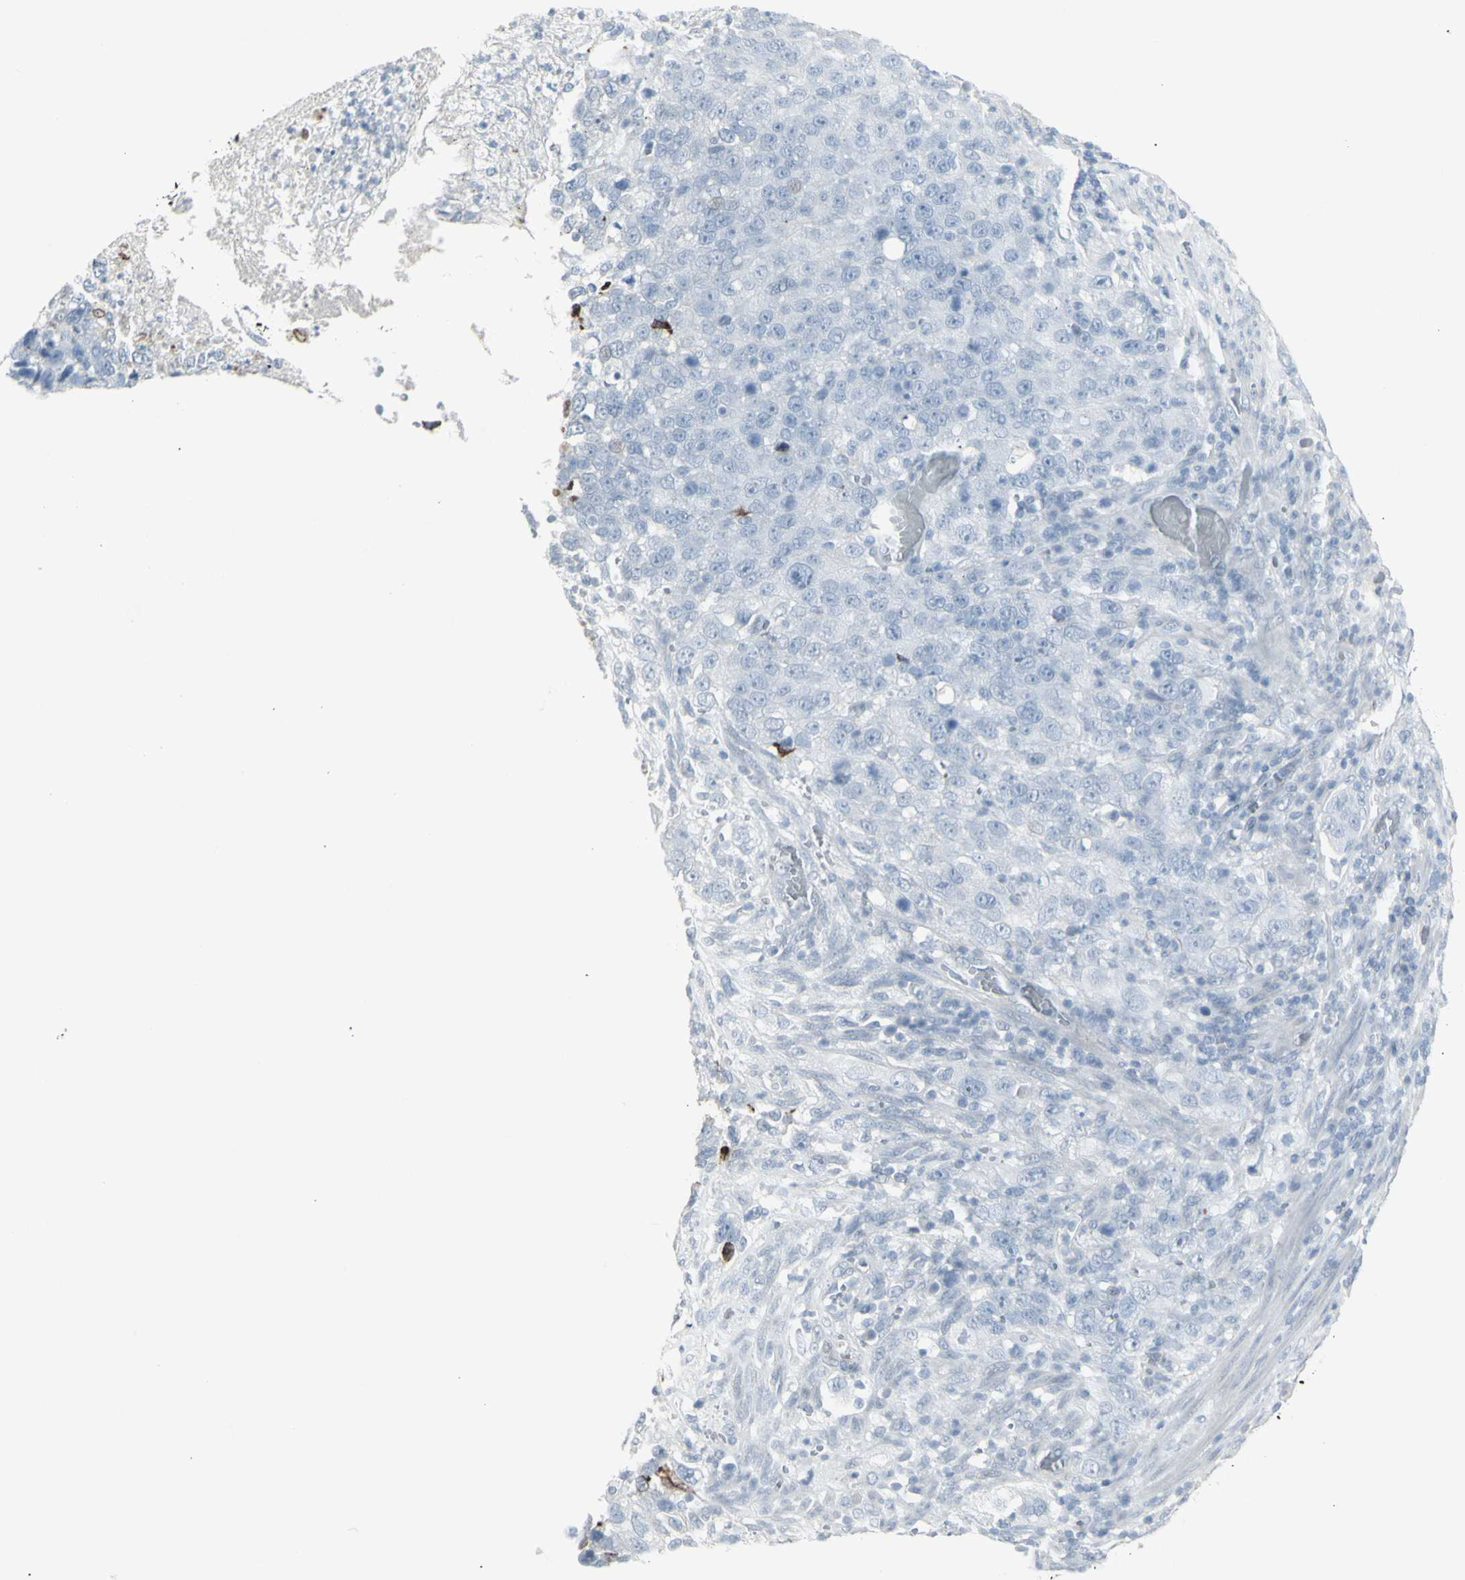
{"staining": {"intensity": "negative", "quantity": "none", "location": "none"}, "tissue": "stomach cancer", "cell_type": "Tumor cells", "image_type": "cancer", "snomed": [{"axis": "morphology", "description": "Normal tissue, NOS"}, {"axis": "morphology", "description": "Adenocarcinoma, NOS"}, {"axis": "topography", "description": "Stomach"}], "caption": "The immunohistochemistry image has no significant expression in tumor cells of adenocarcinoma (stomach) tissue. Nuclei are stained in blue.", "gene": "YBX2", "patient": {"sex": "male", "age": 48}}